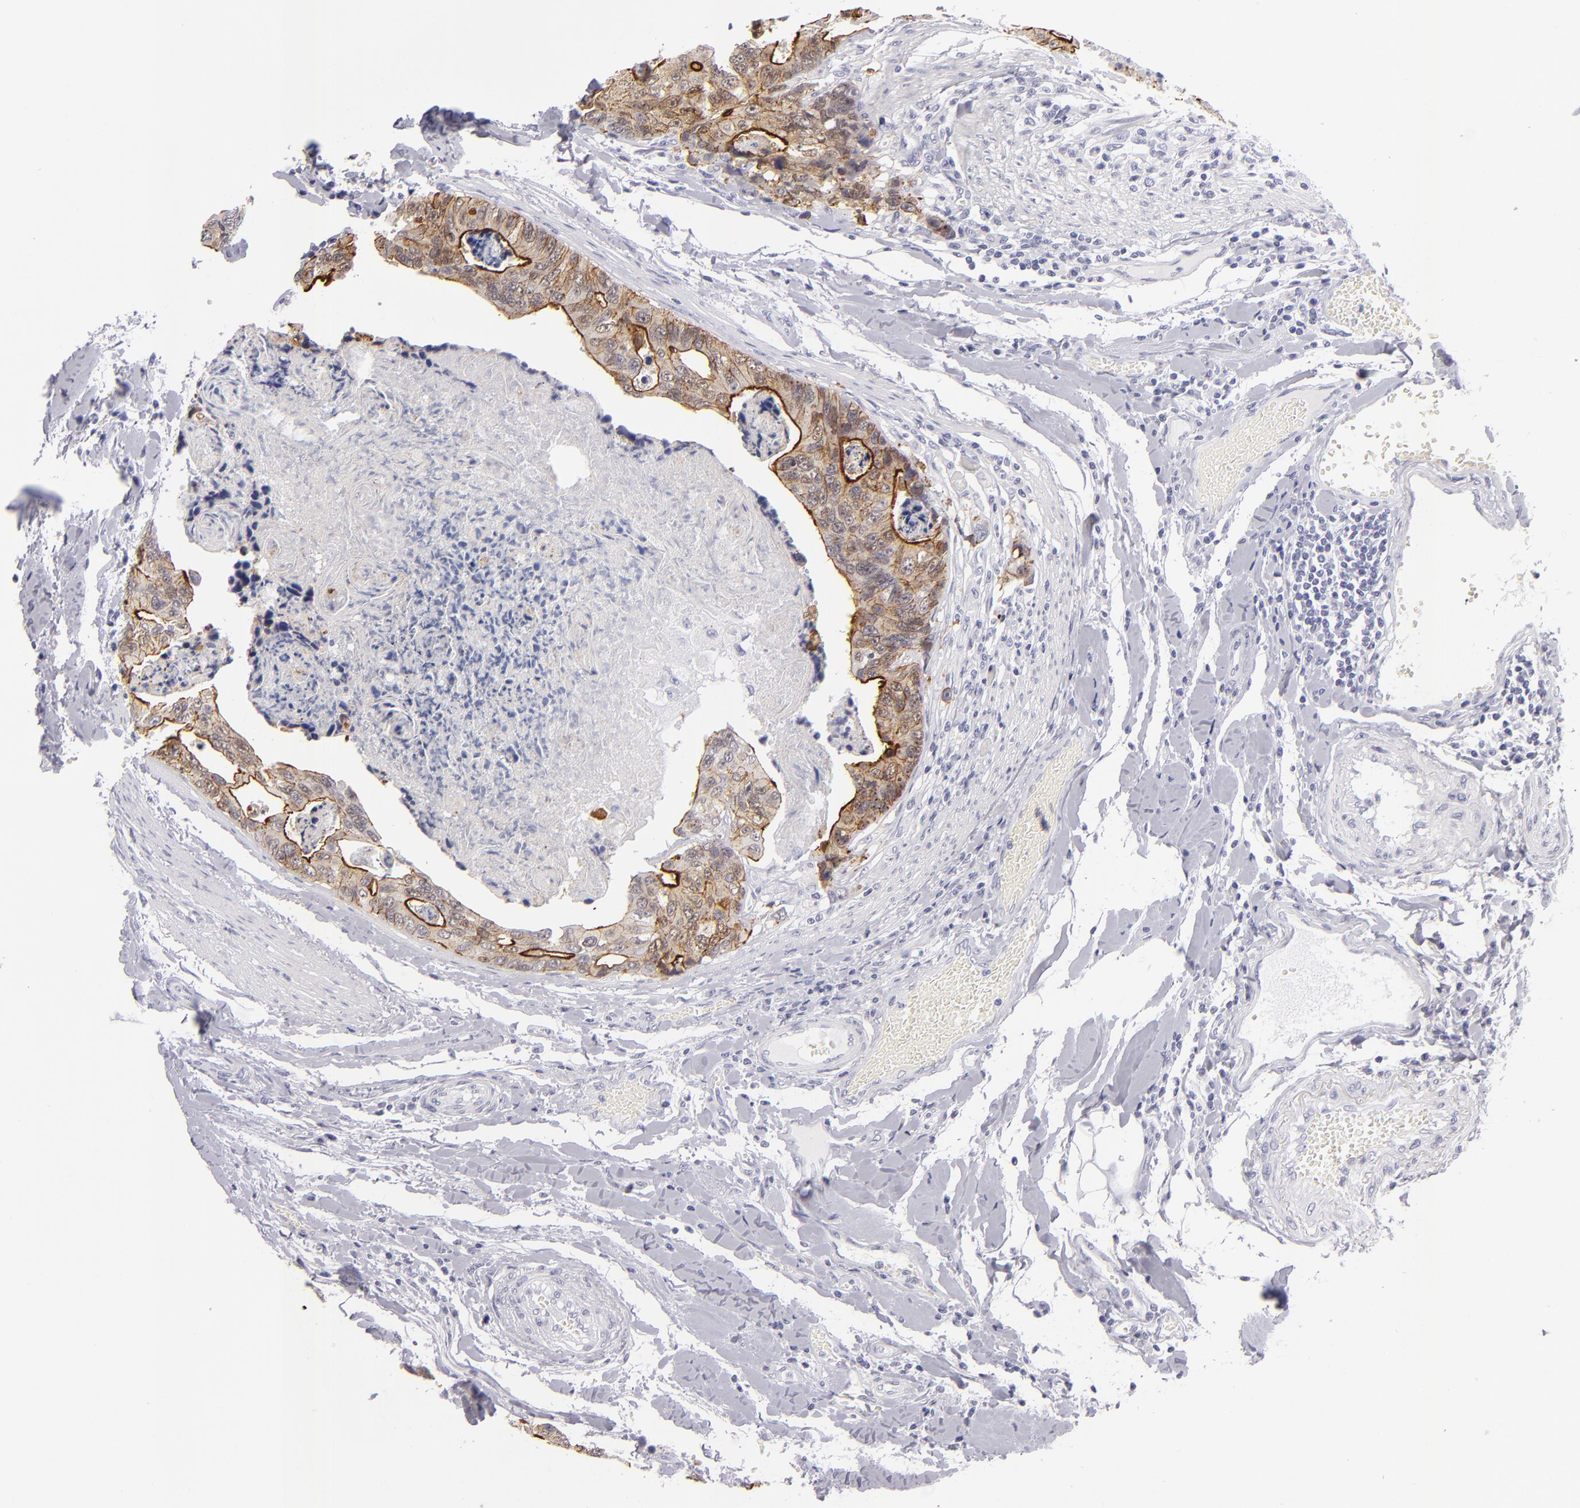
{"staining": {"intensity": "strong", "quantity": ">75%", "location": "cytoplasmic/membranous"}, "tissue": "colorectal cancer", "cell_type": "Tumor cells", "image_type": "cancer", "snomed": [{"axis": "morphology", "description": "Adenocarcinoma, NOS"}, {"axis": "topography", "description": "Colon"}], "caption": "Adenocarcinoma (colorectal) stained for a protein demonstrates strong cytoplasmic/membranous positivity in tumor cells.", "gene": "VIL1", "patient": {"sex": "female", "age": 86}}